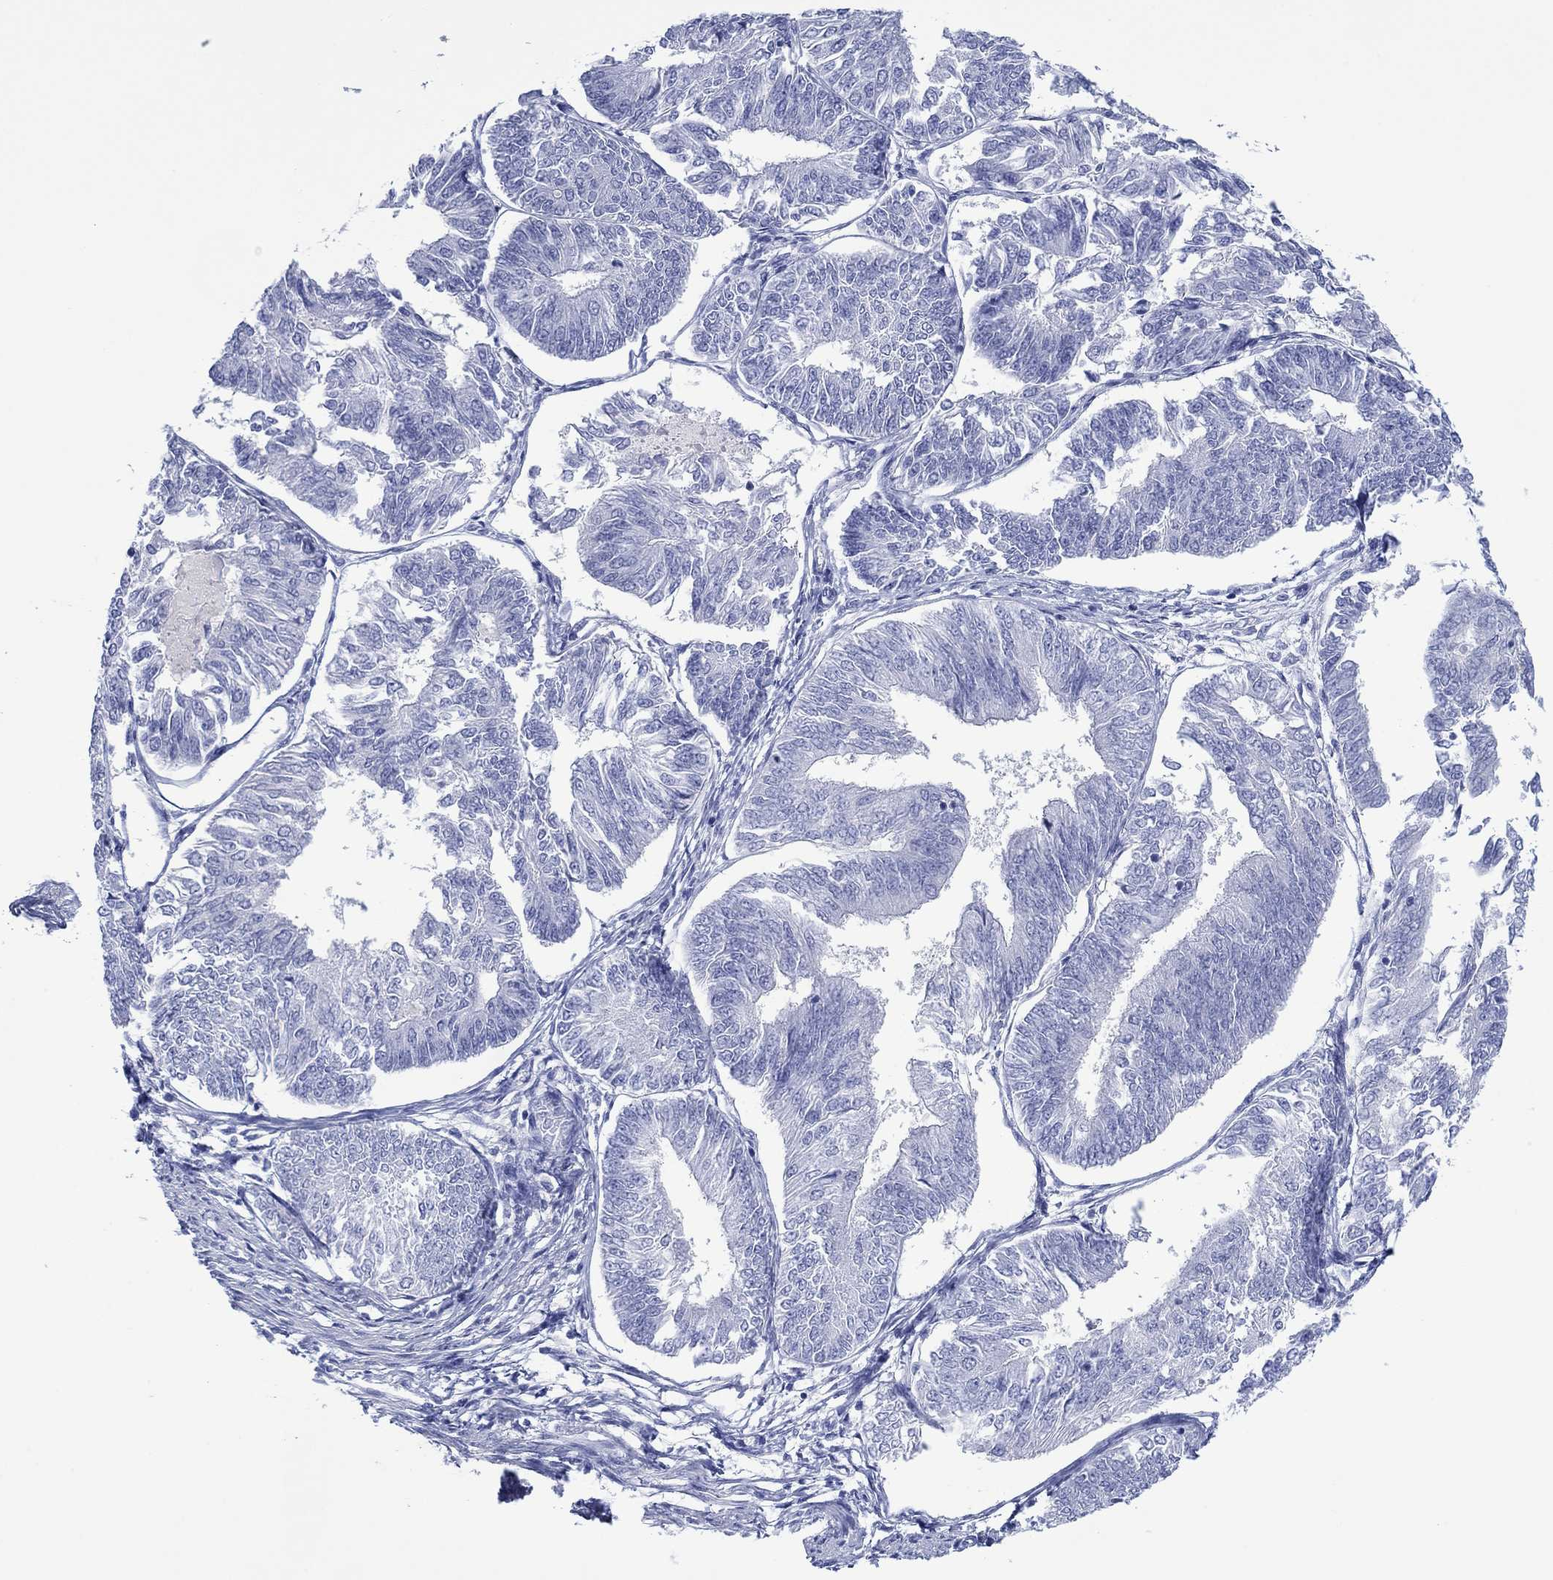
{"staining": {"intensity": "negative", "quantity": "none", "location": "none"}, "tissue": "endometrial cancer", "cell_type": "Tumor cells", "image_type": "cancer", "snomed": [{"axis": "morphology", "description": "Adenocarcinoma, NOS"}, {"axis": "topography", "description": "Endometrium"}], "caption": "Tumor cells are negative for brown protein staining in endometrial adenocarcinoma. (DAB (3,3'-diaminobenzidine) immunohistochemistry (IHC) with hematoxylin counter stain).", "gene": "MLANA", "patient": {"sex": "female", "age": 58}}